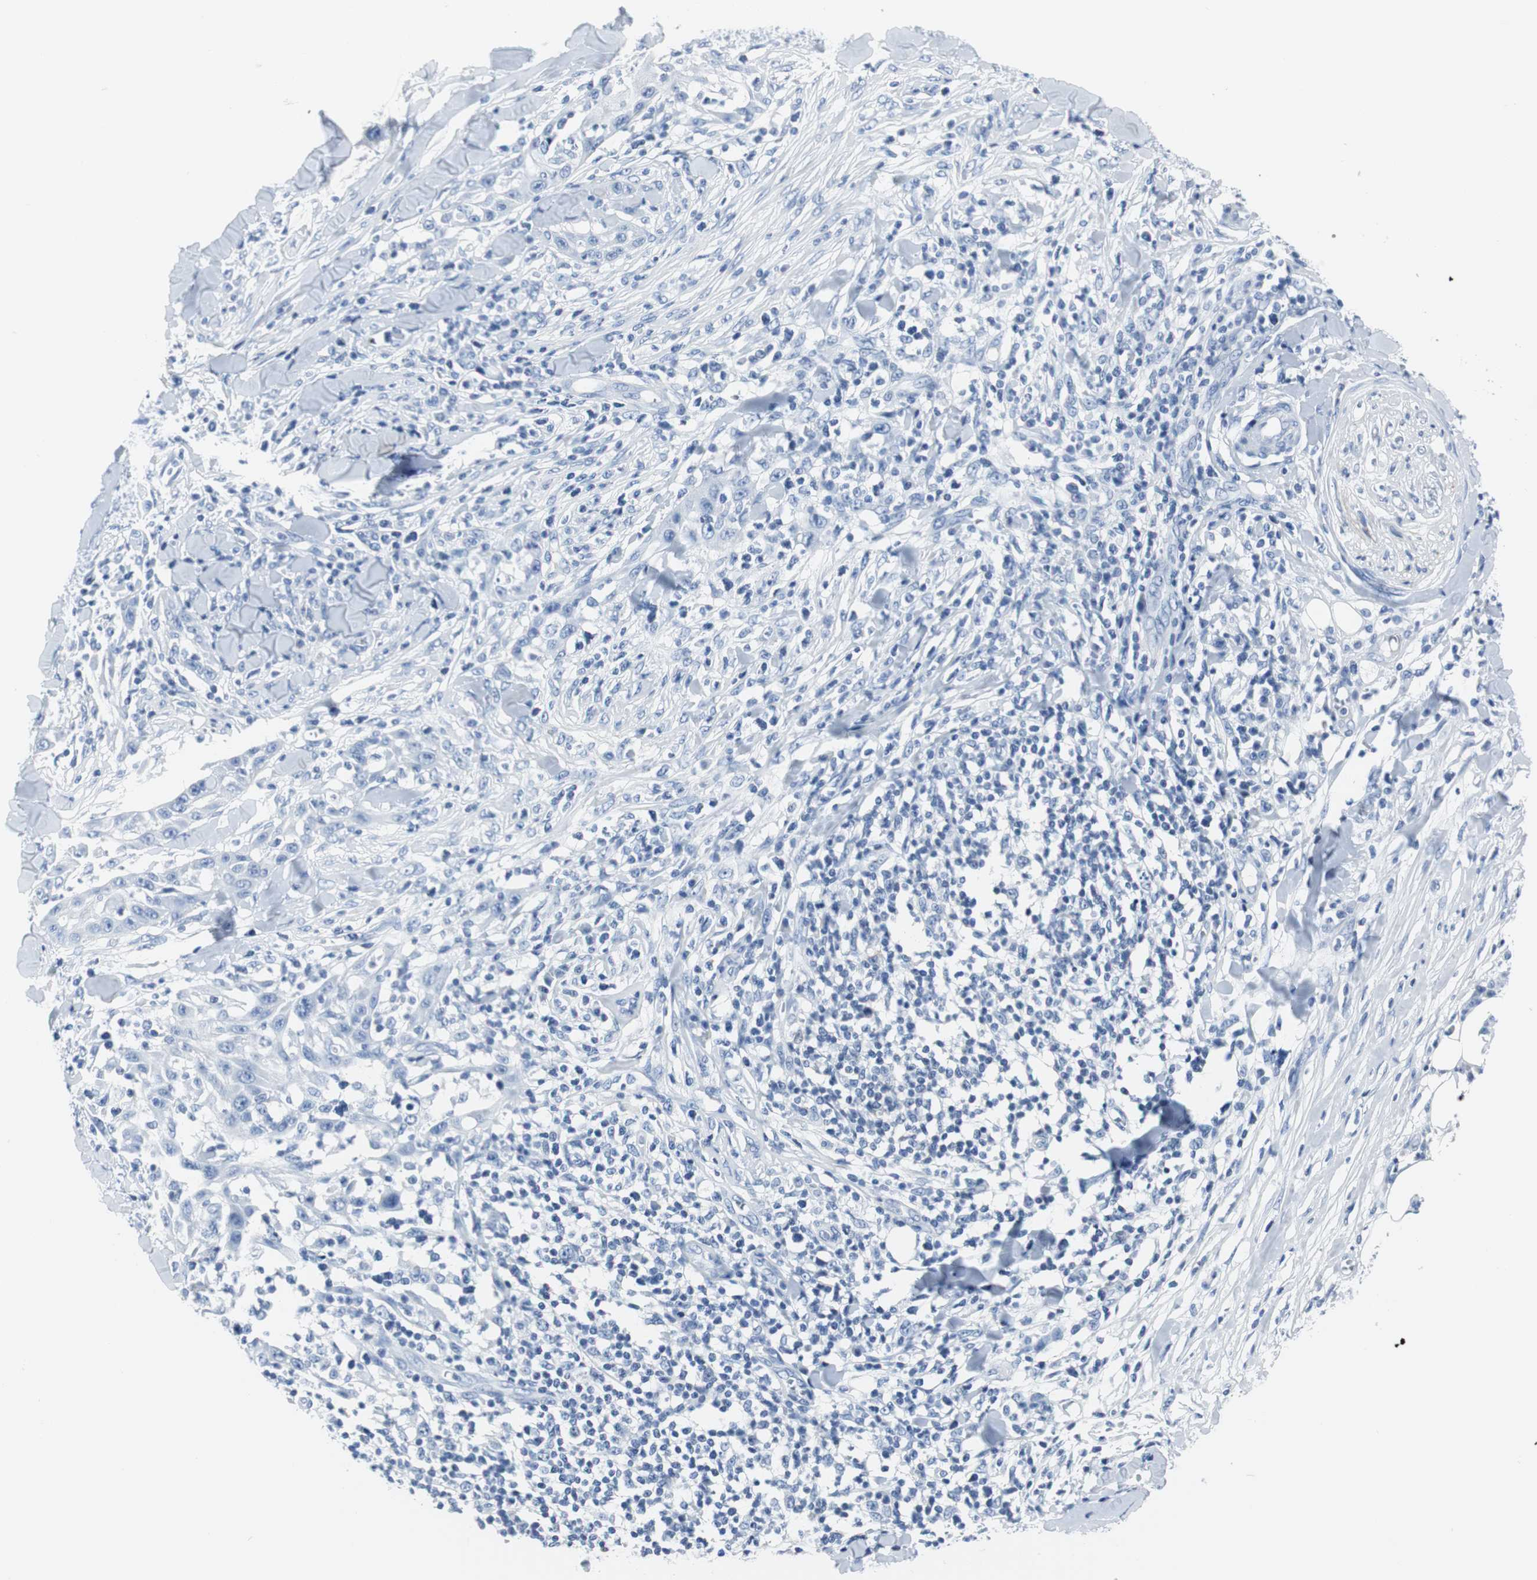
{"staining": {"intensity": "negative", "quantity": "none", "location": "none"}, "tissue": "skin cancer", "cell_type": "Tumor cells", "image_type": "cancer", "snomed": [{"axis": "morphology", "description": "Squamous cell carcinoma, NOS"}, {"axis": "topography", "description": "Skin"}], "caption": "Tumor cells are negative for protein expression in human skin cancer. (IHC, brightfield microscopy, high magnification).", "gene": "GAP43", "patient": {"sex": "male", "age": 24}}